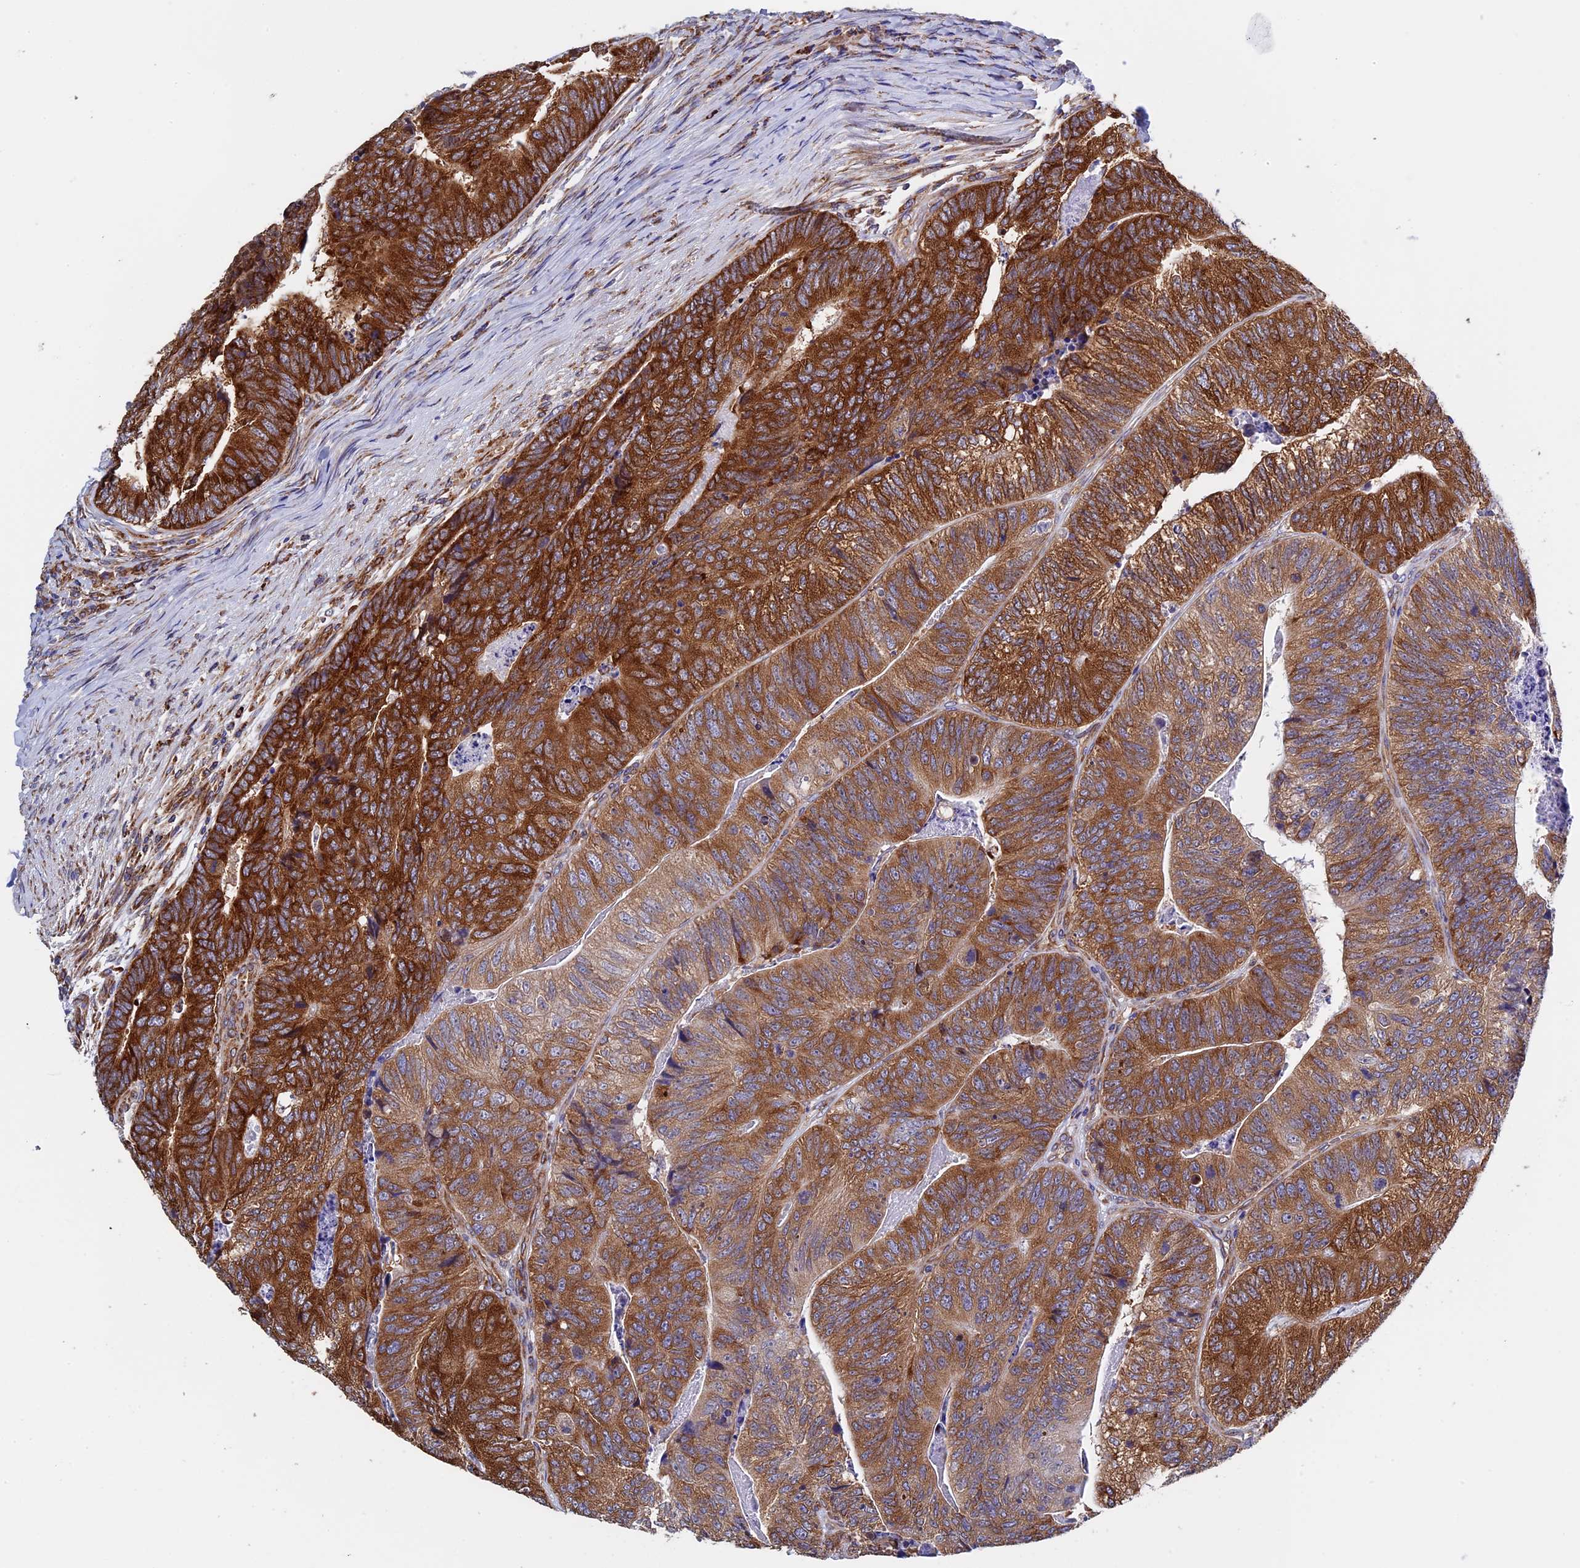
{"staining": {"intensity": "strong", "quantity": ">75%", "location": "cytoplasmic/membranous"}, "tissue": "colorectal cancer", "cell_type": "Tumor cells", "image_type": "cancer", "snomed": [{"axis": "morphology", "description": "Adenocarcinoma, NOS"}, {"axis": "topography", "description": "Colon"}], "caption": "Protein staining of colorectal adenocarcinoma tissue displays strong cytoplasmic/membranous expression in approximately >75% of tumor cells.", "gene": "SLC9A5", "patient": {"sex": "female", "age": 67}}